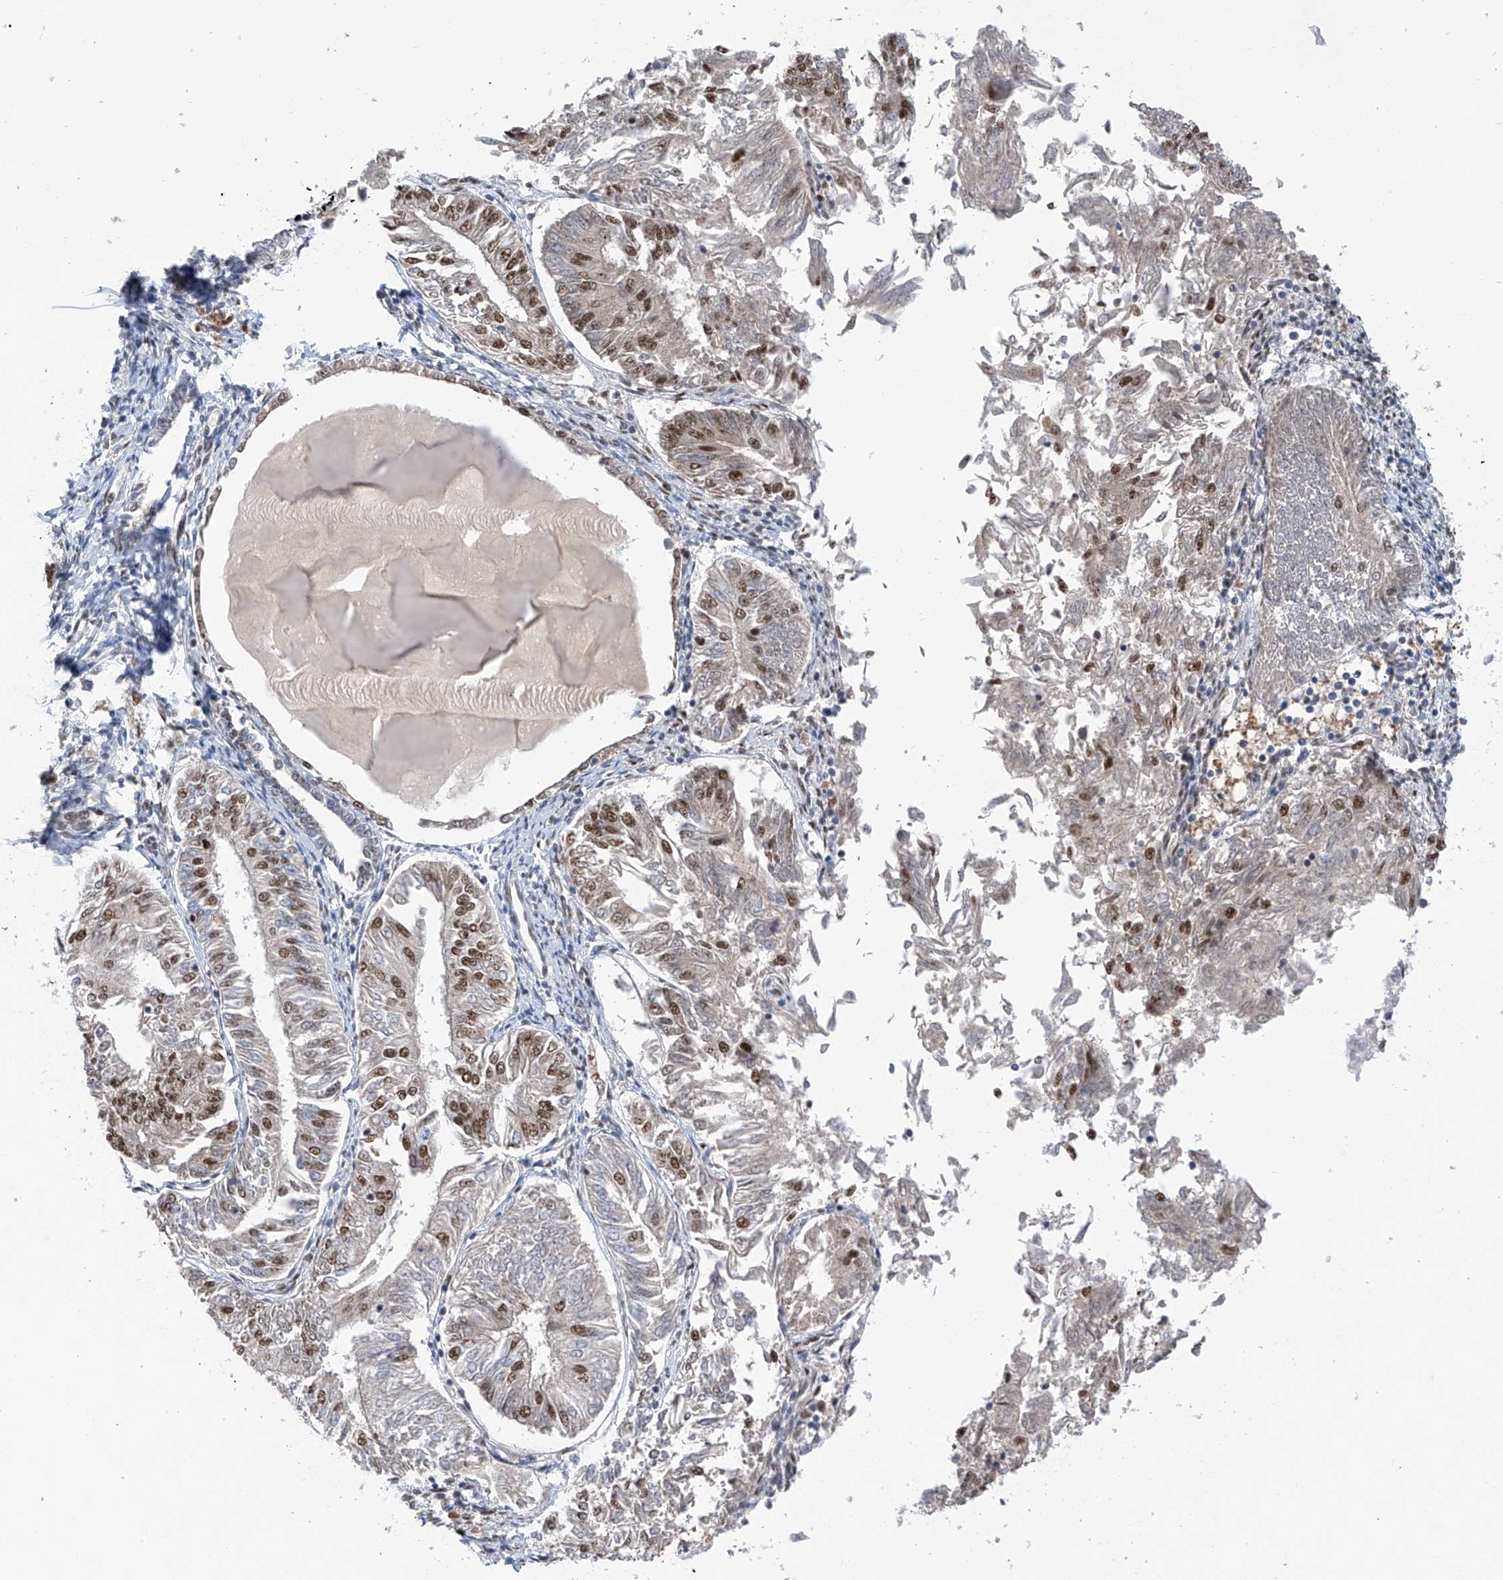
{"staining": {"intensity": "moderate", "quantity": ">75%", "location": "nuclear"}, "tissue": "endometrial cancer", "cell_type": "Tumor cells", "image_type": "cancer", "snomed": [{"axis": "morphology", "description": "Adenocarcinoma, NOS"}, {"axis": "topography", "description": "Endometrium"}], "caption": "Protein expression analysis of human endometrial cancer reveals moderate nuclear positivity in about >75% of tumor cells. (IHC, brightfield microscopy, high magnification).", "gene": "RPAIN", "patient": {"sex": "female", "age": 58}}